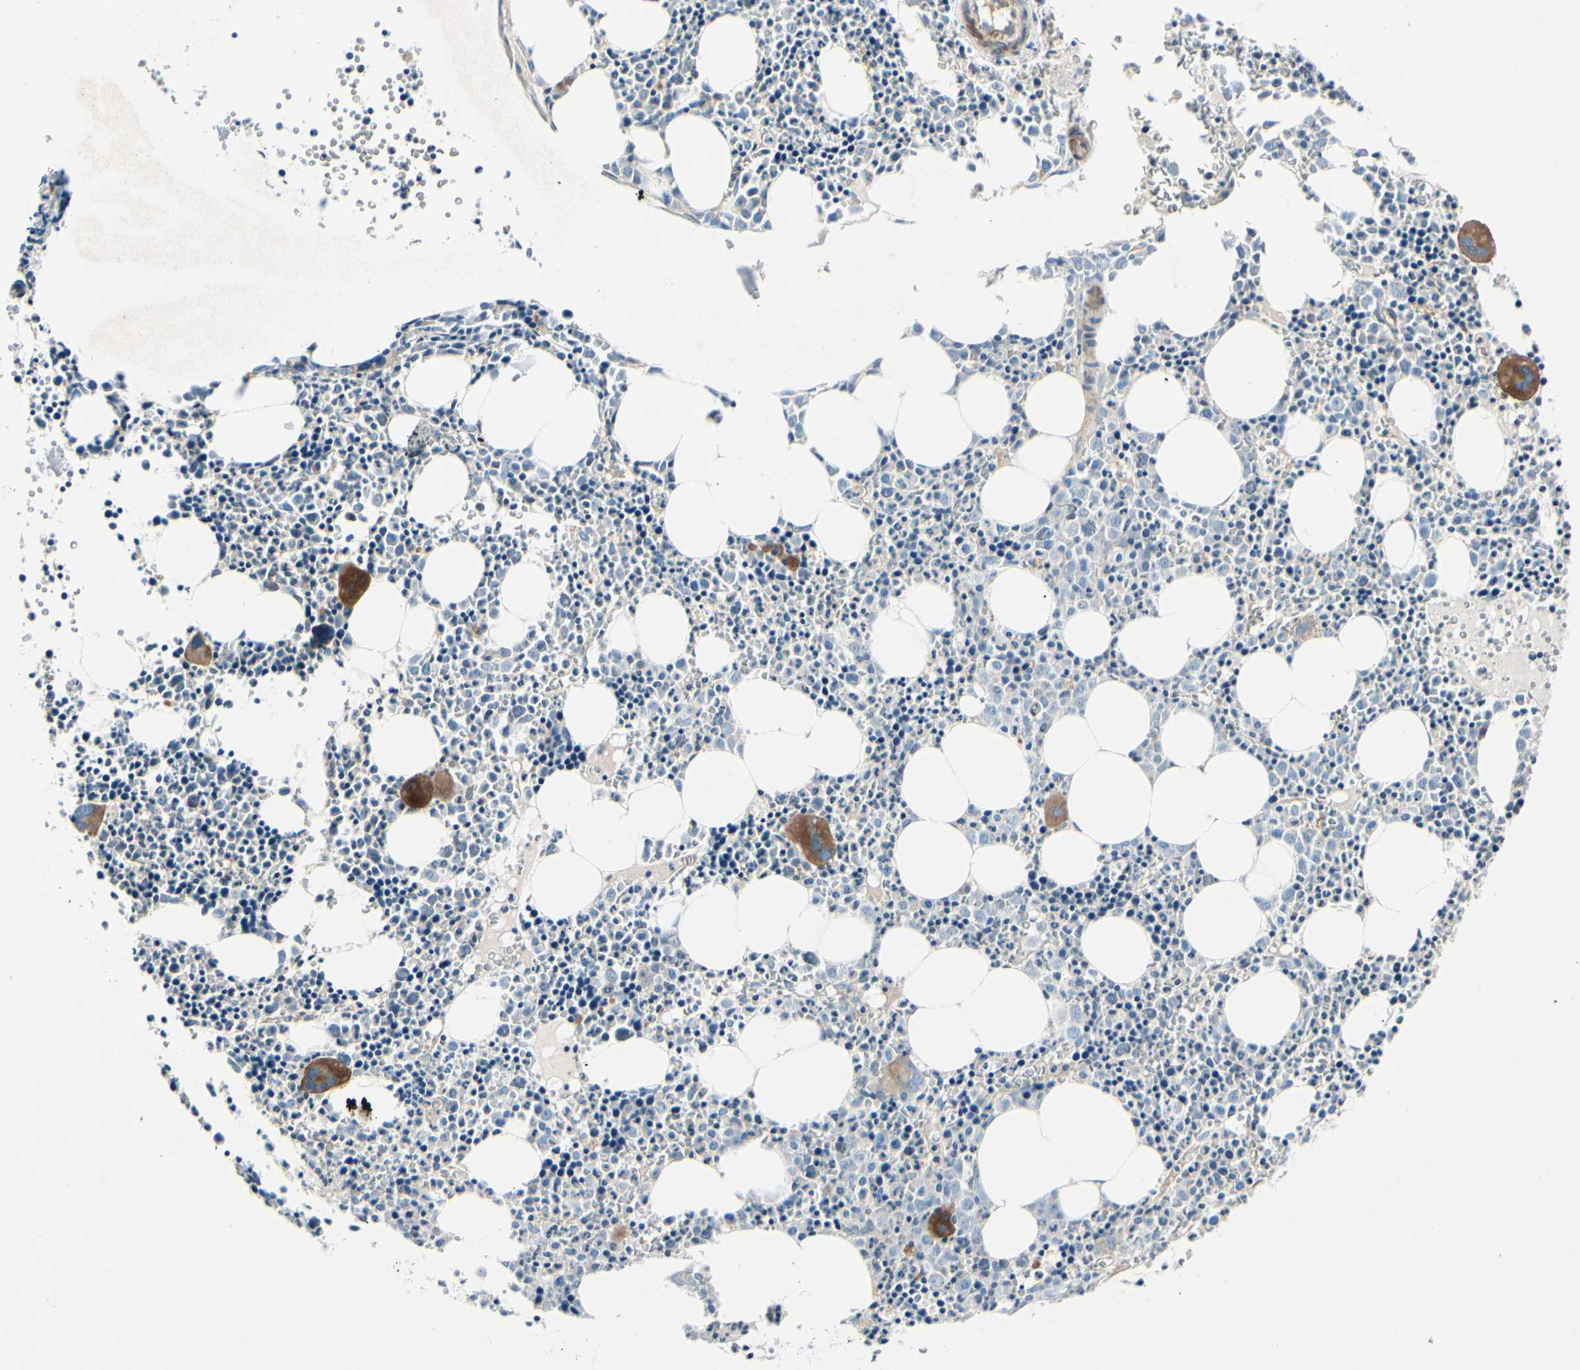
{"staining": {"intensity": "strong", "quantity": "<25%", "location": "cytoplasmic/membranous"}, "tissue": "bone marrow", "cell_type": "Hematopoietic cells", "image_type": "normal", "snomed": [{"axis": "morphology", "description": "Normal tissue, NOS"}, {"axis": "morphology", "description": "Inflammation, NOS"}, {"axis": "topography", "description": "Bone marrow"}], "caption": "An image showing strong cytoplasmic/membranous positivity in approximately <25% of hematopoietic cells in benign bone marrow, as visualized by brown immunohistochemical staining.", "gene": "TPM1", "patient": {"sex": "female", "age": 17}}